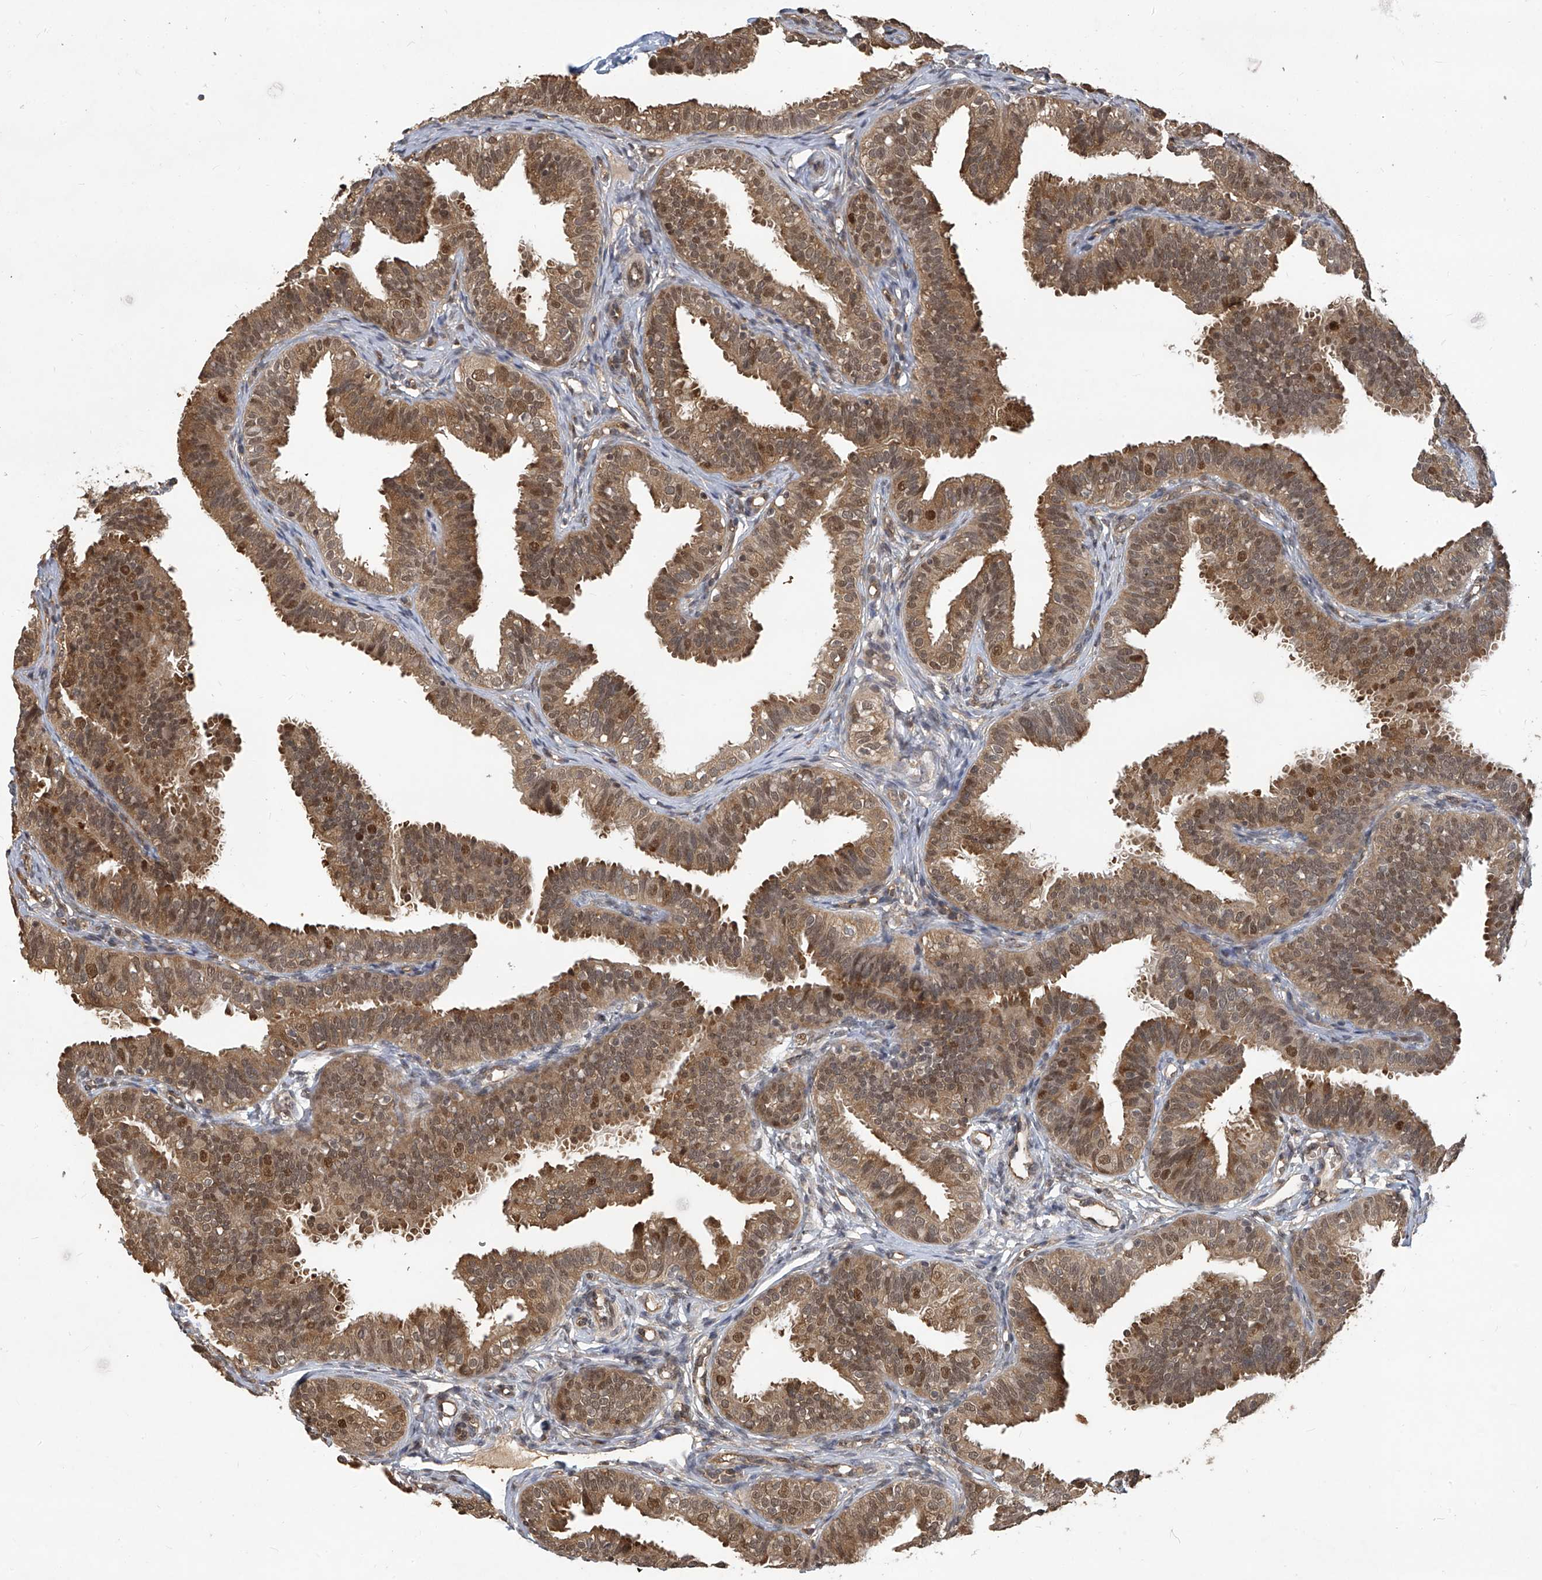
{"staining": {"intensity": "moderate", "quantity": ">75%", "location": "cytoplasmic/membranous,nuclear"}, "tissue": "fallopian tube", "cell_type": "Glandular cells", "image_type": "normal", "snomed": [{"axis": "morphology", "description": "Normal tissue, NOS"}, {"axis": "topography", "description": "Fallopian tube"}], "caption": "Immunohistochemical staining of benign fallopian tube exhibits moderate cytoplasmic/membranous,nuclear protein staining in about >75% of glandular cells.", "gene": "PSMB1", "patient": {"sex": "female", "age": 35}}